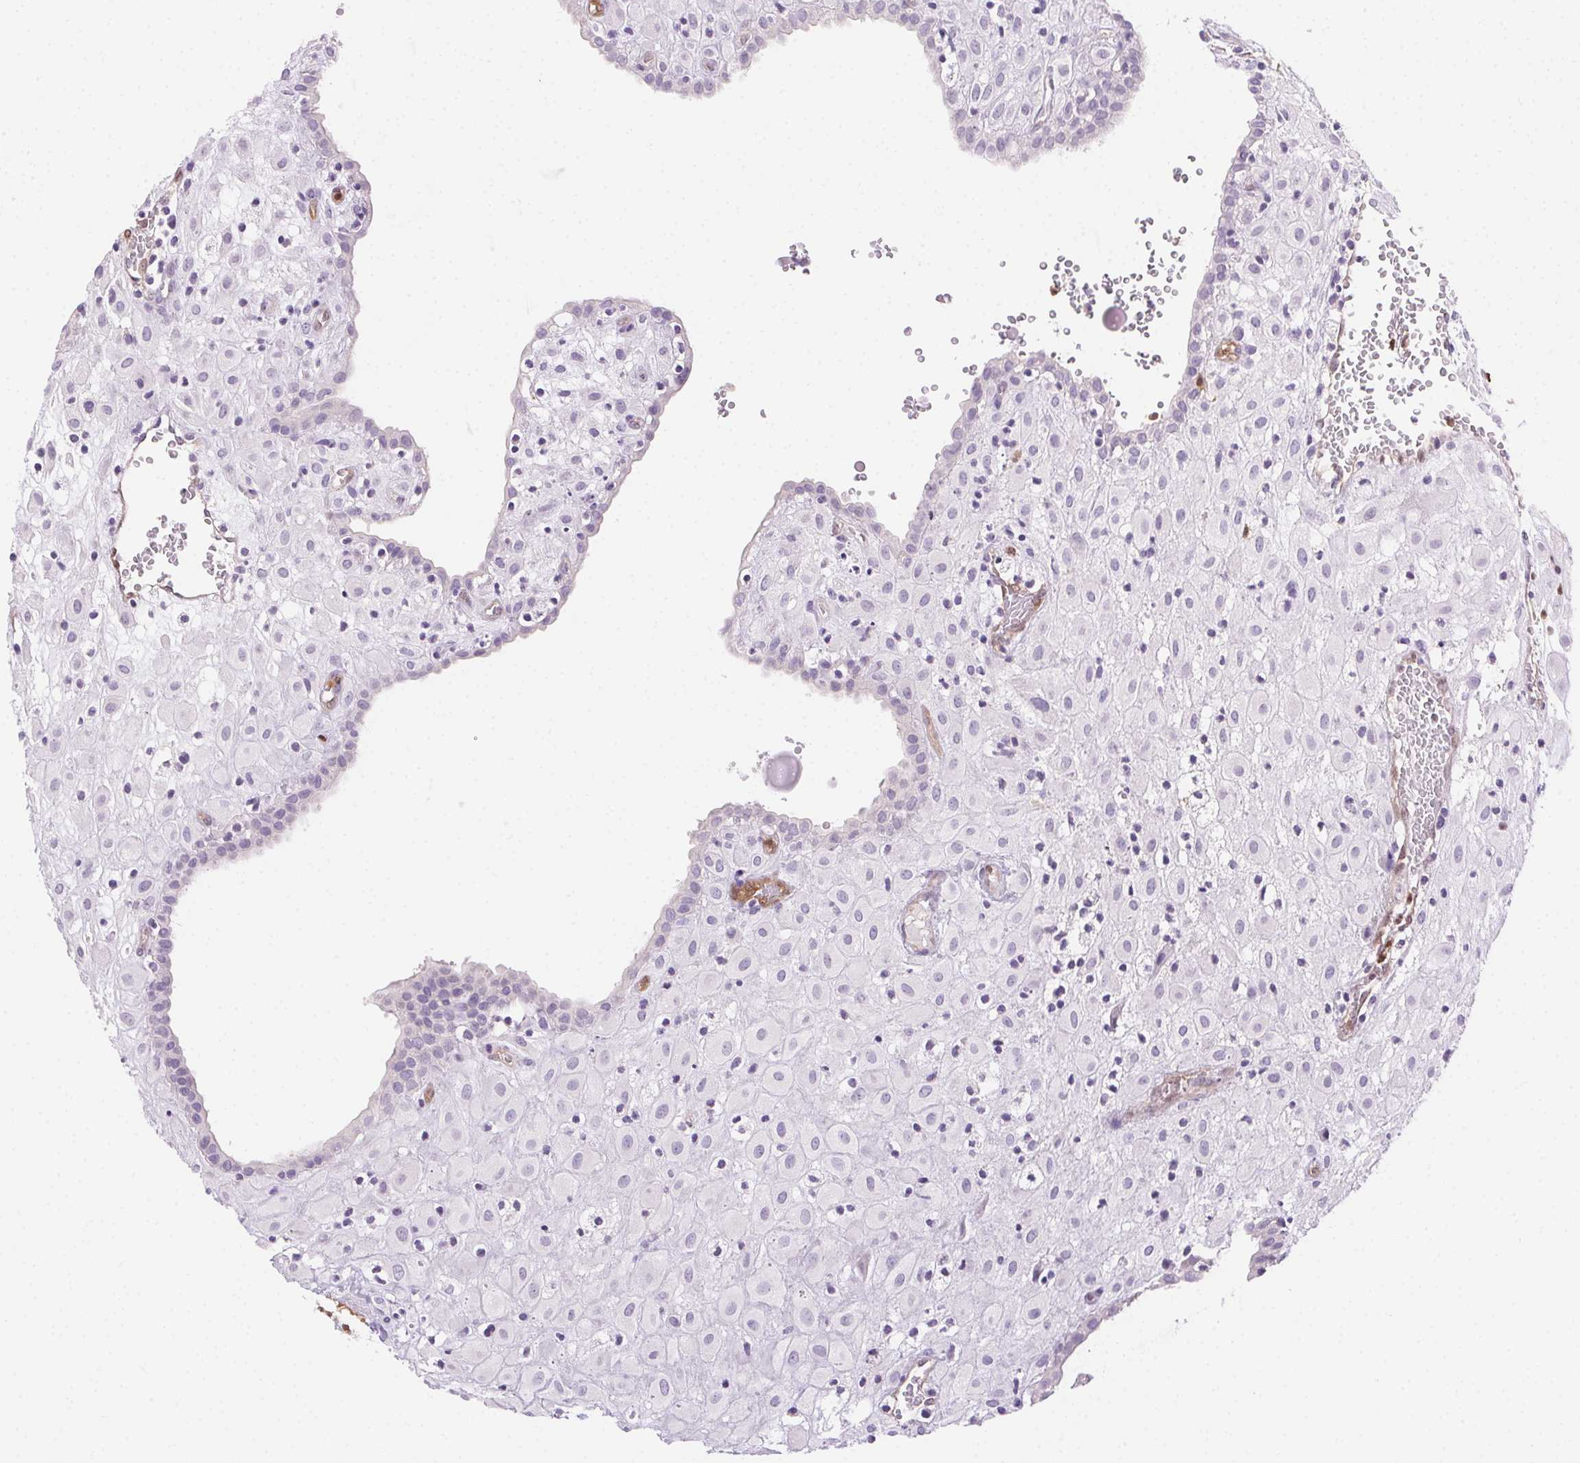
{"staining": {"intensity": "negative", "quantity": "none", "location": "none"}, "tissue": "placenta", "cell_type": "Decidual cells", "image_type": "normal", "snomed": [{"axis": "morphology", "description": "Normal tissue, NOS"}, {"axis": "topography", "description": "Placenta"}], "caption": "Placenta was stained to show a protein in brown. There is no significant staining in decidual cells. (DAB (3,3'-diaminobenzidine) immunohistochemistry visualized using brightfield microscopy, high magnification).", "gene": "TMEM45A", "patient": {"sex": "female", "age": 24}}